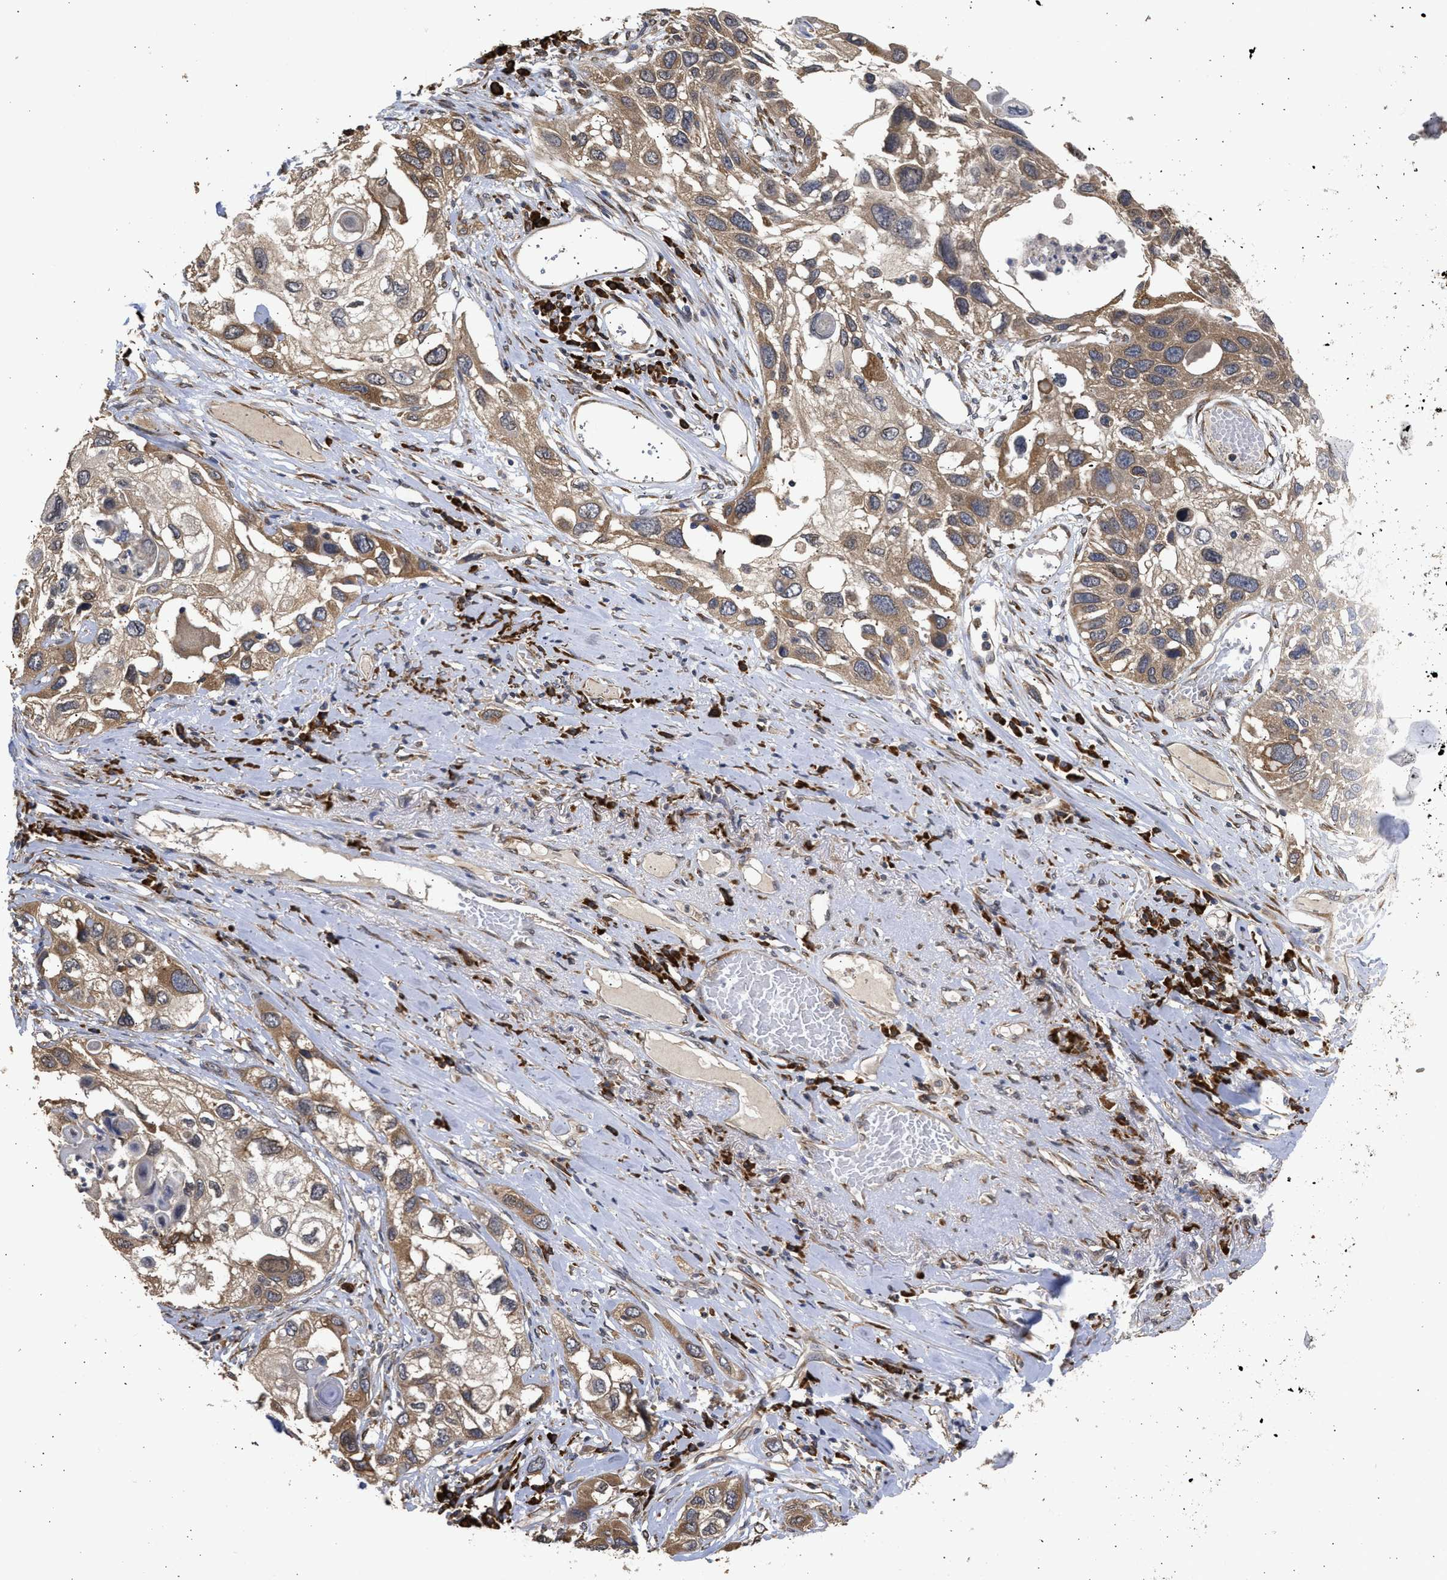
{"staining": {"intensity": "moderate", "quantity": ">75%", "location": "cytoplasmic/membranous"}, "tissue": "lung cancer", "cell_type": "Tumor cells", "image_type": "cancer", "snomed": [{"axis": "morphology", "description": "Squamous cell carcinoma, NOS"}, {"axis": "topography", "description": "Lung"}], "caption": "IHC staining of lung cancer (squamous cell carcinoma), which displays medium levels of moderate cytoplasmic/membranous positivity in about >75% of tumor cells indicating moderate cytoplasmic/membranous protein staining. The staining was performed using DAB (3,3'-diaminobenzidine) (brown) for protein detection and nuclei were counterstained in hematoxylin (blue).", "gene": "DNAJC1", "patient": {"sex": "male", "age": 71}}